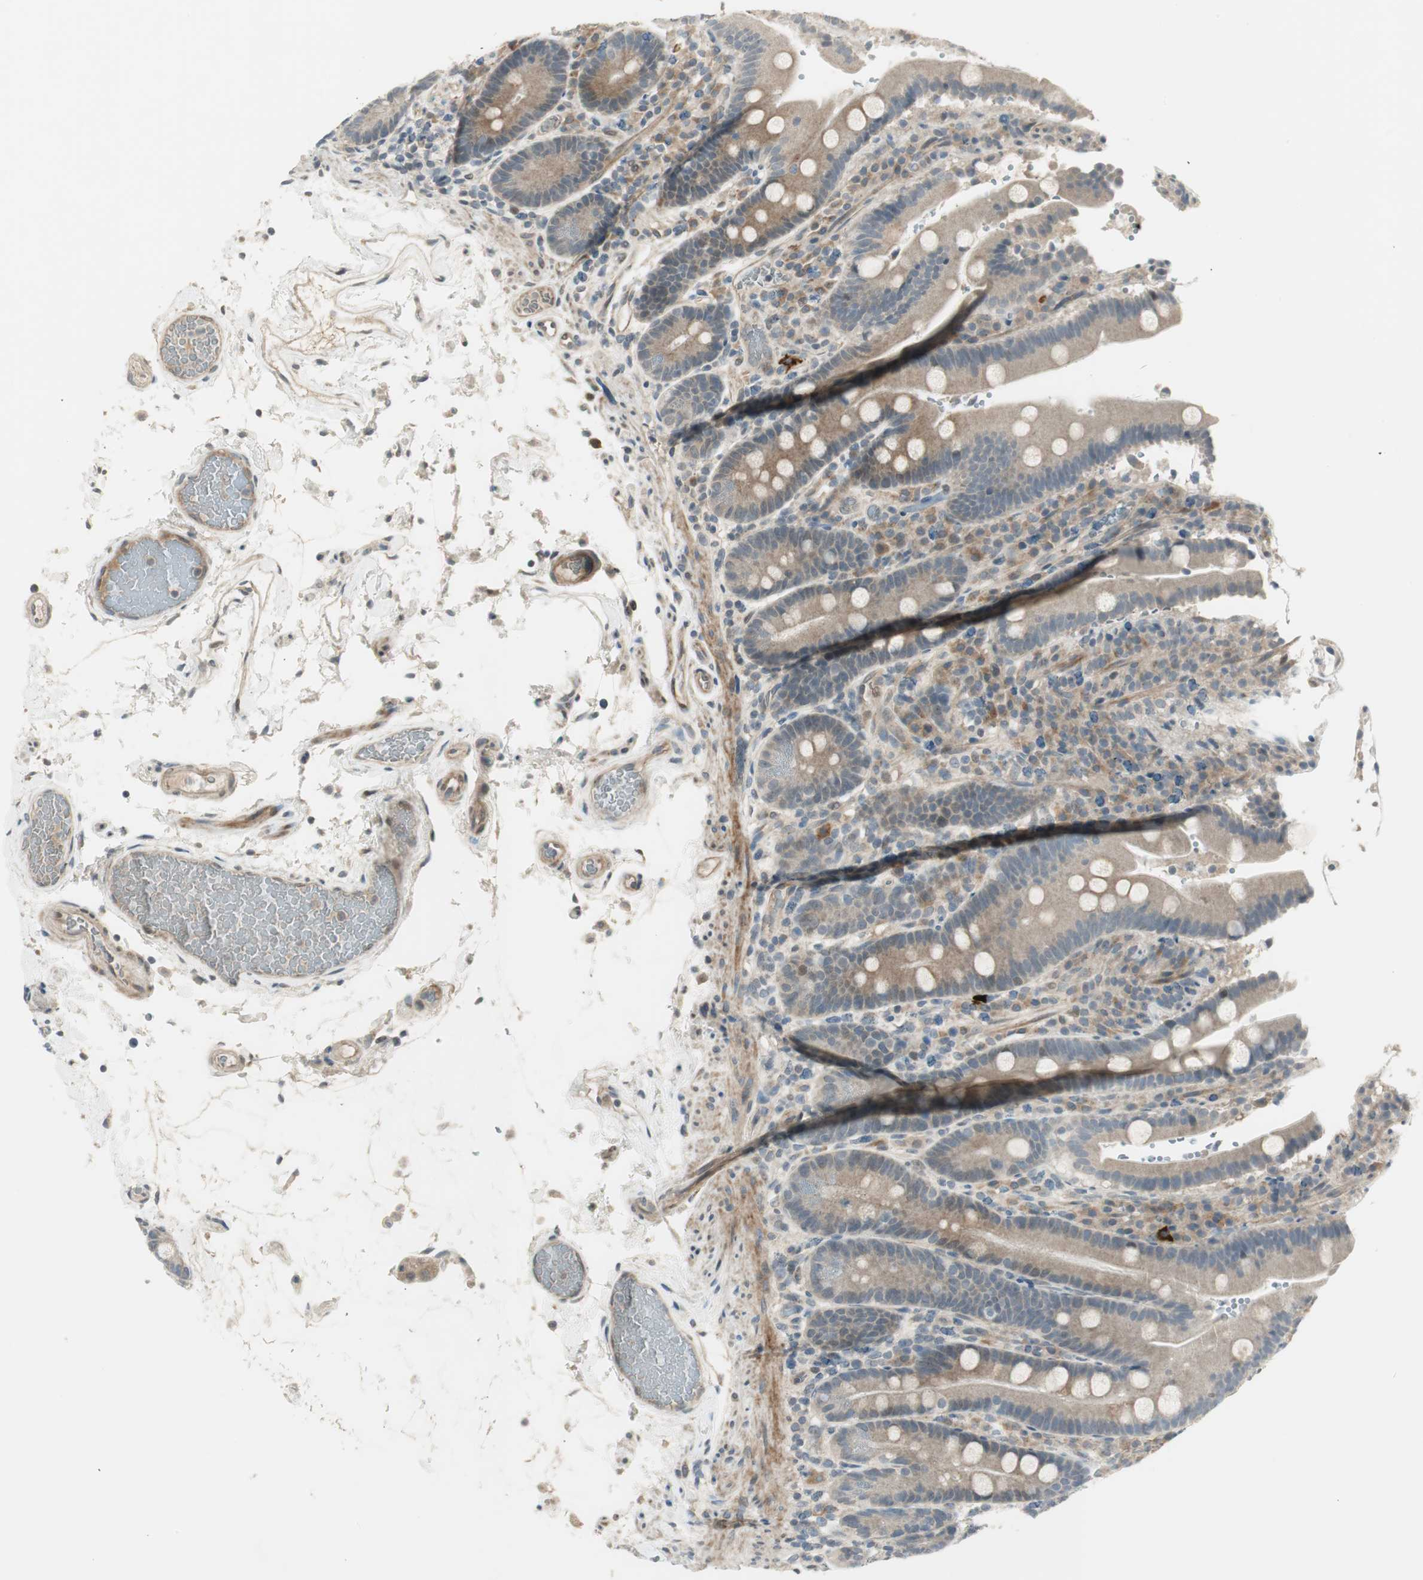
{"staining": {"intensity": "moderate", "quantity": ">75%", "location": "cytoplasmic/membranous"}, "tissue": "duodenum", "cell_type": "Glandular cells", "image_type": "normal", "snomed": [{"axis": "morphology", "description": "Normal tissue, NOS"}, {"axis": "topography", "description": "Small intestine, NOS"}], "caption": "Protein expression analysis of benign human duodenum reveals moderate cytoplasmic/membranous positivity in about >75% of glandular cells. The protein of interest is shown in brown color, while the nuclei are stained blue.", "gene": "PCDHB15", "patient": {"sex": "female", "age": 71}}